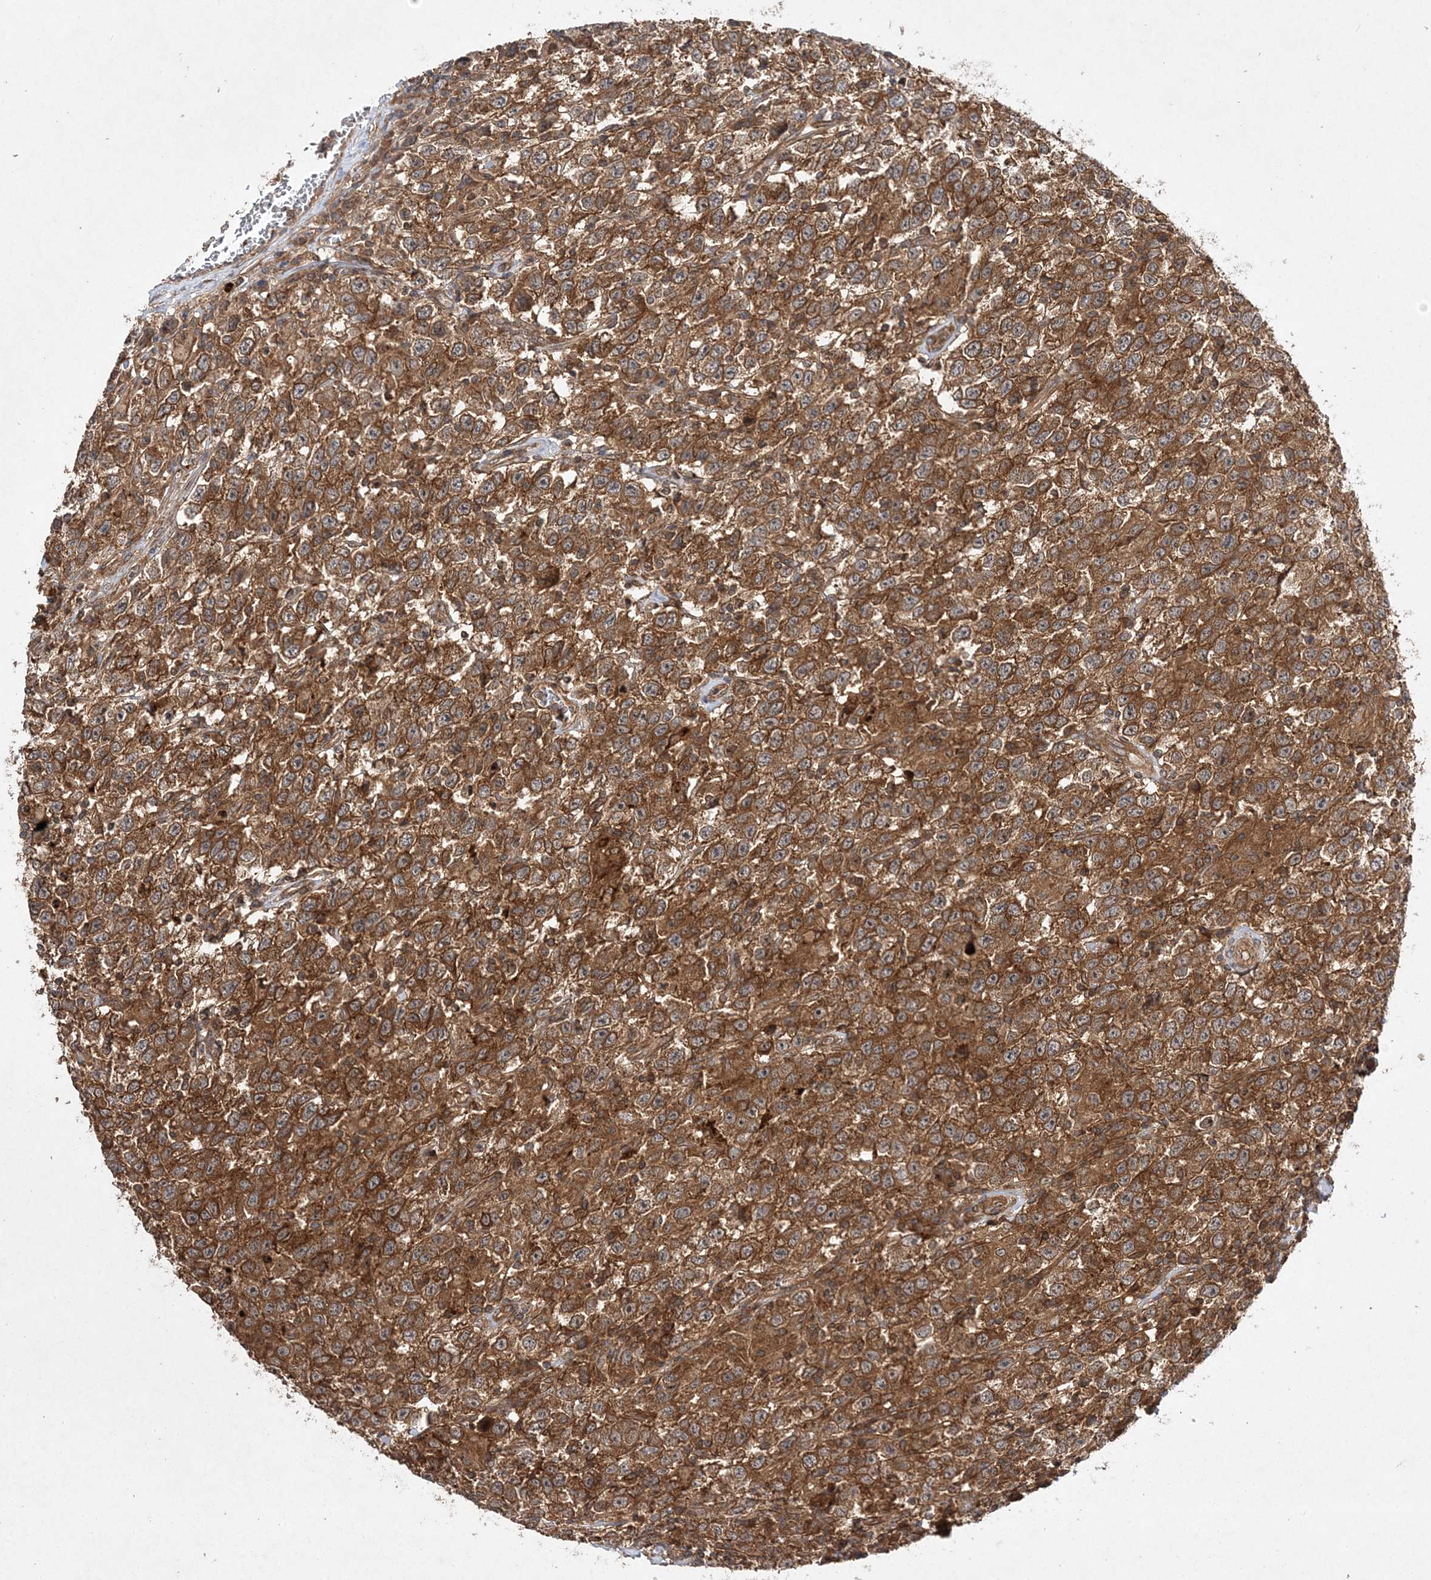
{"staining": {"intensity": "strong", "quantity": ">75%", "location": "cytoplasmic/membranous"}, "tissue": "testis cancer", "cell_type": "Tumor cells", "image_type": "cancer", "snomed": [{"axis": "morphology", "description": "Seminoma, NOS"}, {"axis": "topography", "description": "Testis"}], "caption": "Seminoma (testis) was stained to show a protein in brown. There is high levels of strong cytoplasmic/membranous expression in about >75% of tumor cells. The staining was performed using DAB (3,3'-diaminobenzidine) to visualize the protein expression in brown, while the nuclei were stained in blue with hematoxylin (Magnification: 20x).", "gene": "TMEM9B", "patient": {"sex": "male", "age": 41}}